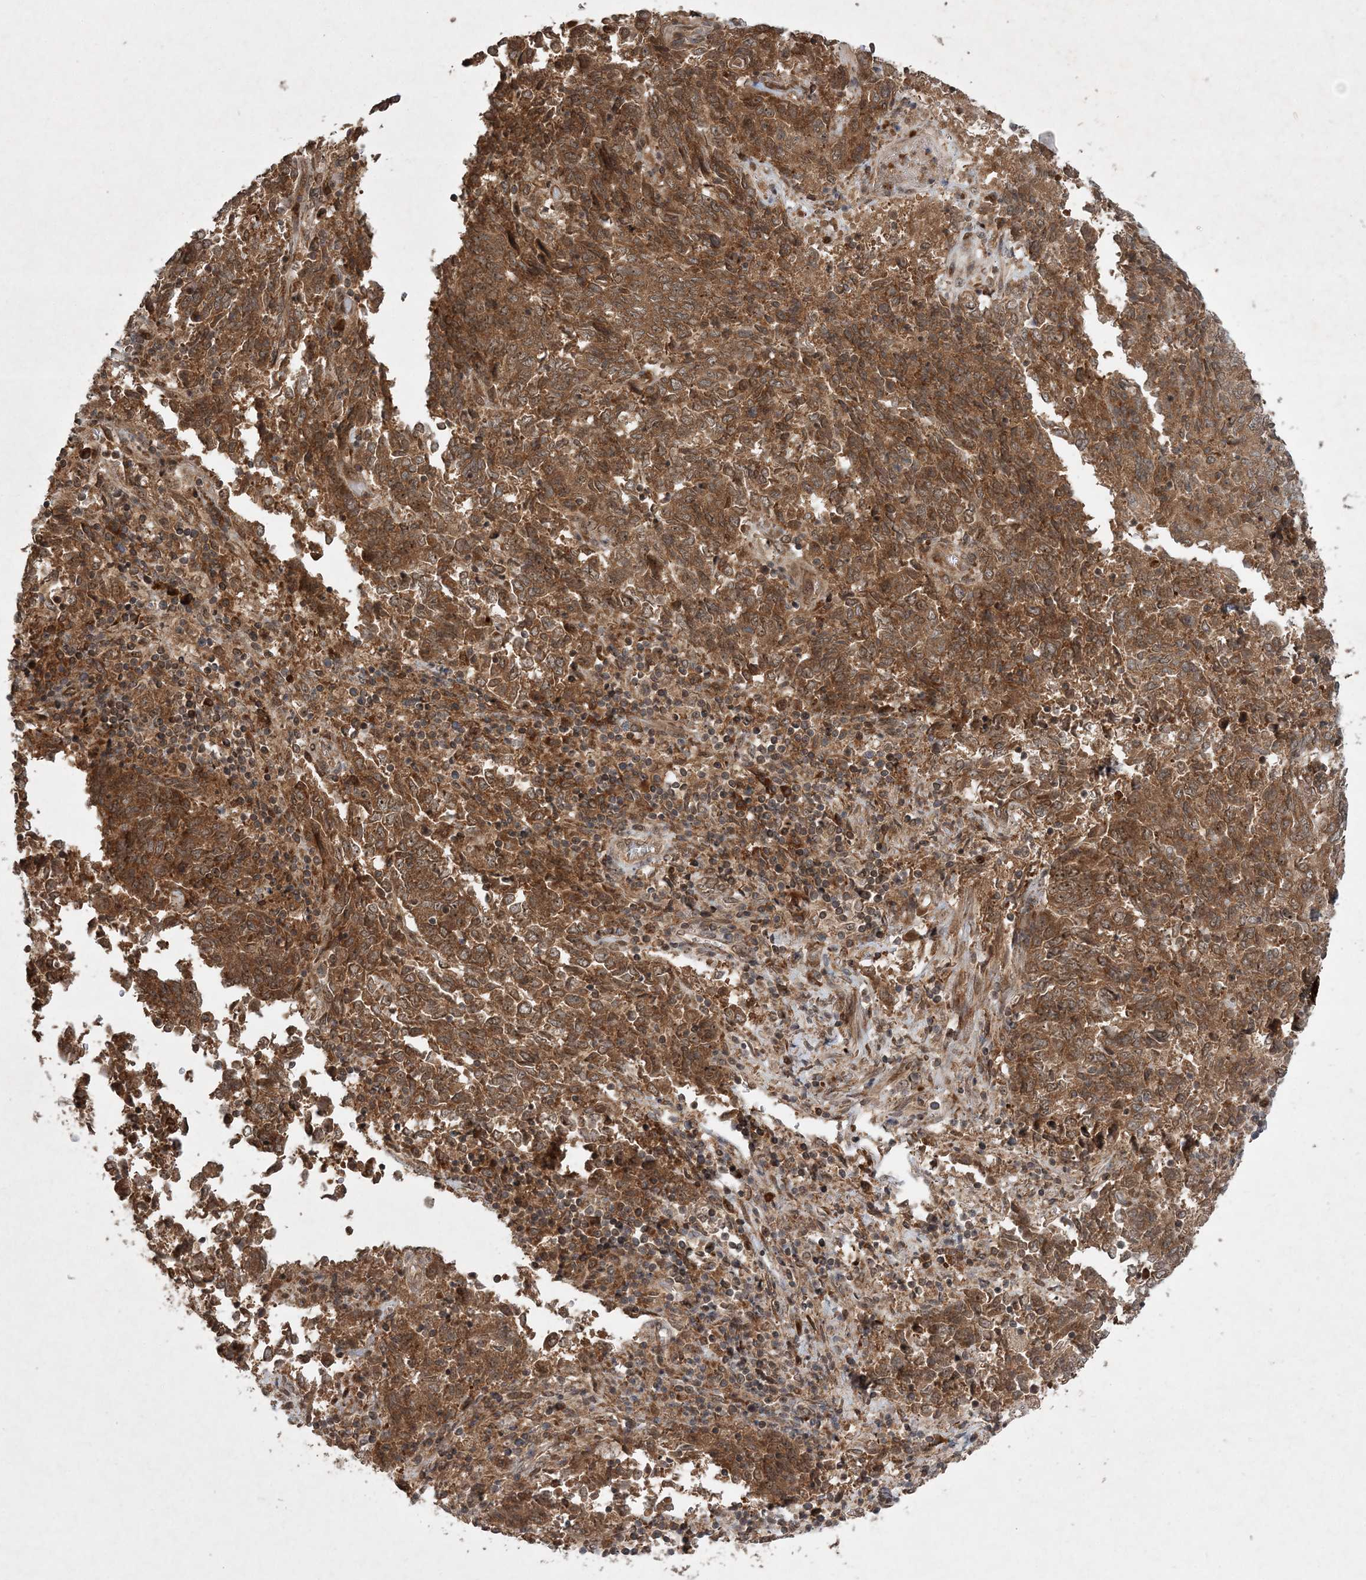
{"staining": {"intensity": "moderate", "quantity": ">75%", "location": "cytoplasmic/membranous"}, "tissue": "endometrial cancer", "cell_type": "Tumor cells", "image_type": "cancer", "snomed": [{"axis": "morphology", "description": "Adenocarcinoma, NOS"}, {"axis": "topography", "description": "Endometrium"}], "caption": "A histopathology image of adenocarcinoma (endometrial) stained for a protein displays moderate cytoplasmic/membranous brown staining in tumor cells. The staining is performed using DAB (3,3'-diaminobenzidine) brown chromogen to label protein expression. The nuclei are counter-stained blue using hematoxylin.", "gene": "UBR3", "patient": {"sex": "female", "age": 80}}